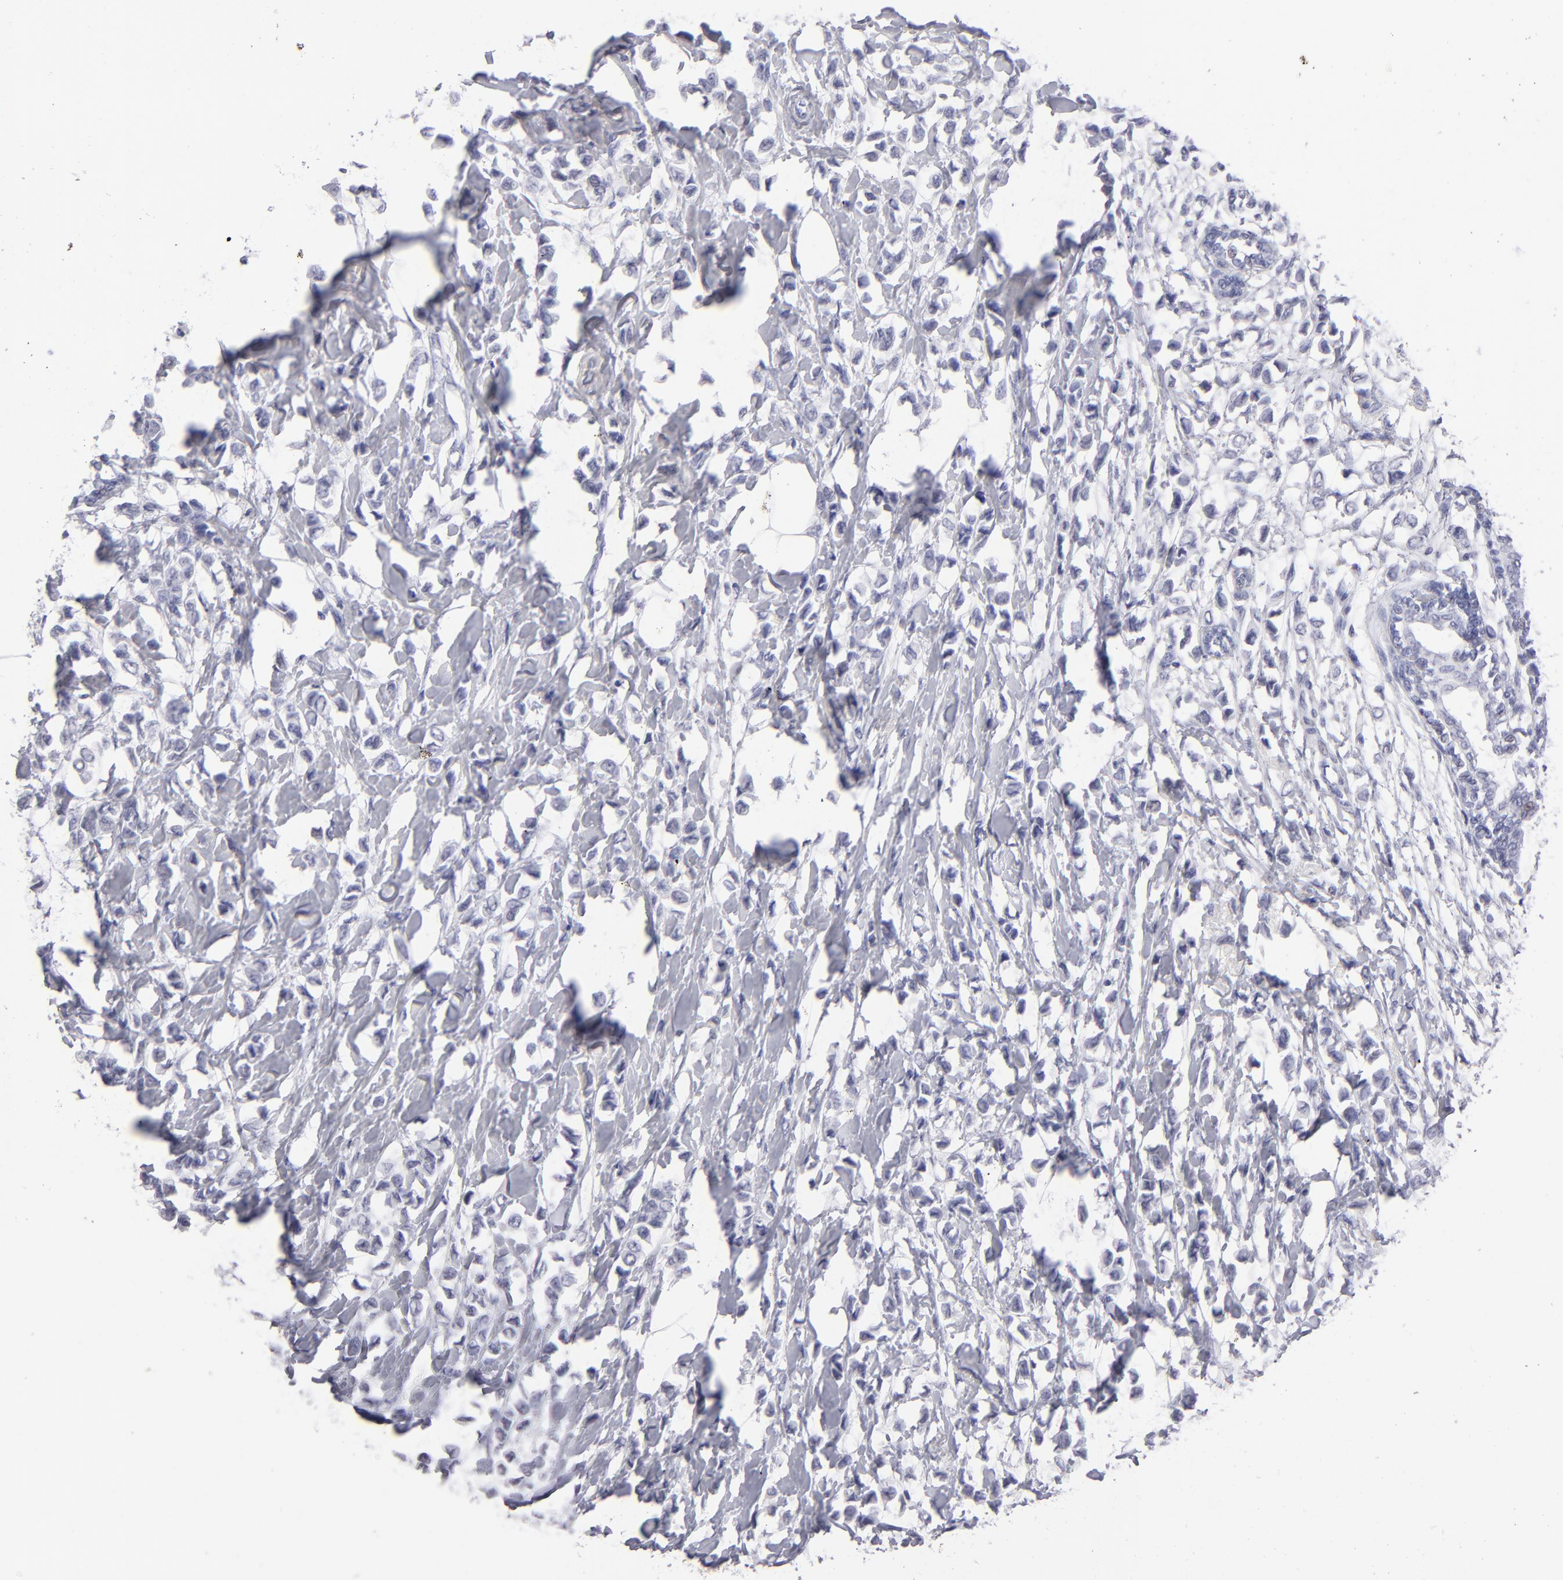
{"staining": {"intensity": "negative", "quantity": "none", "location": "none"}, "tissue": "breast cancer", "cell_type": "Tumor cells", "image_type": "cancer", "snomed": [{"axis": "morphology", "description": "Lobular carcinoma"}, {"axis": "topography", "description": "Breast"}], "caption": "DAB immunohistochemical staining of human breast lobular carcinoma shows no significant expression in tumor cells. (DAB immunohistochemistry (IHC), high magnification).", "gene": "ALDOB", "patient": {"sex": "female", "age": 51}}